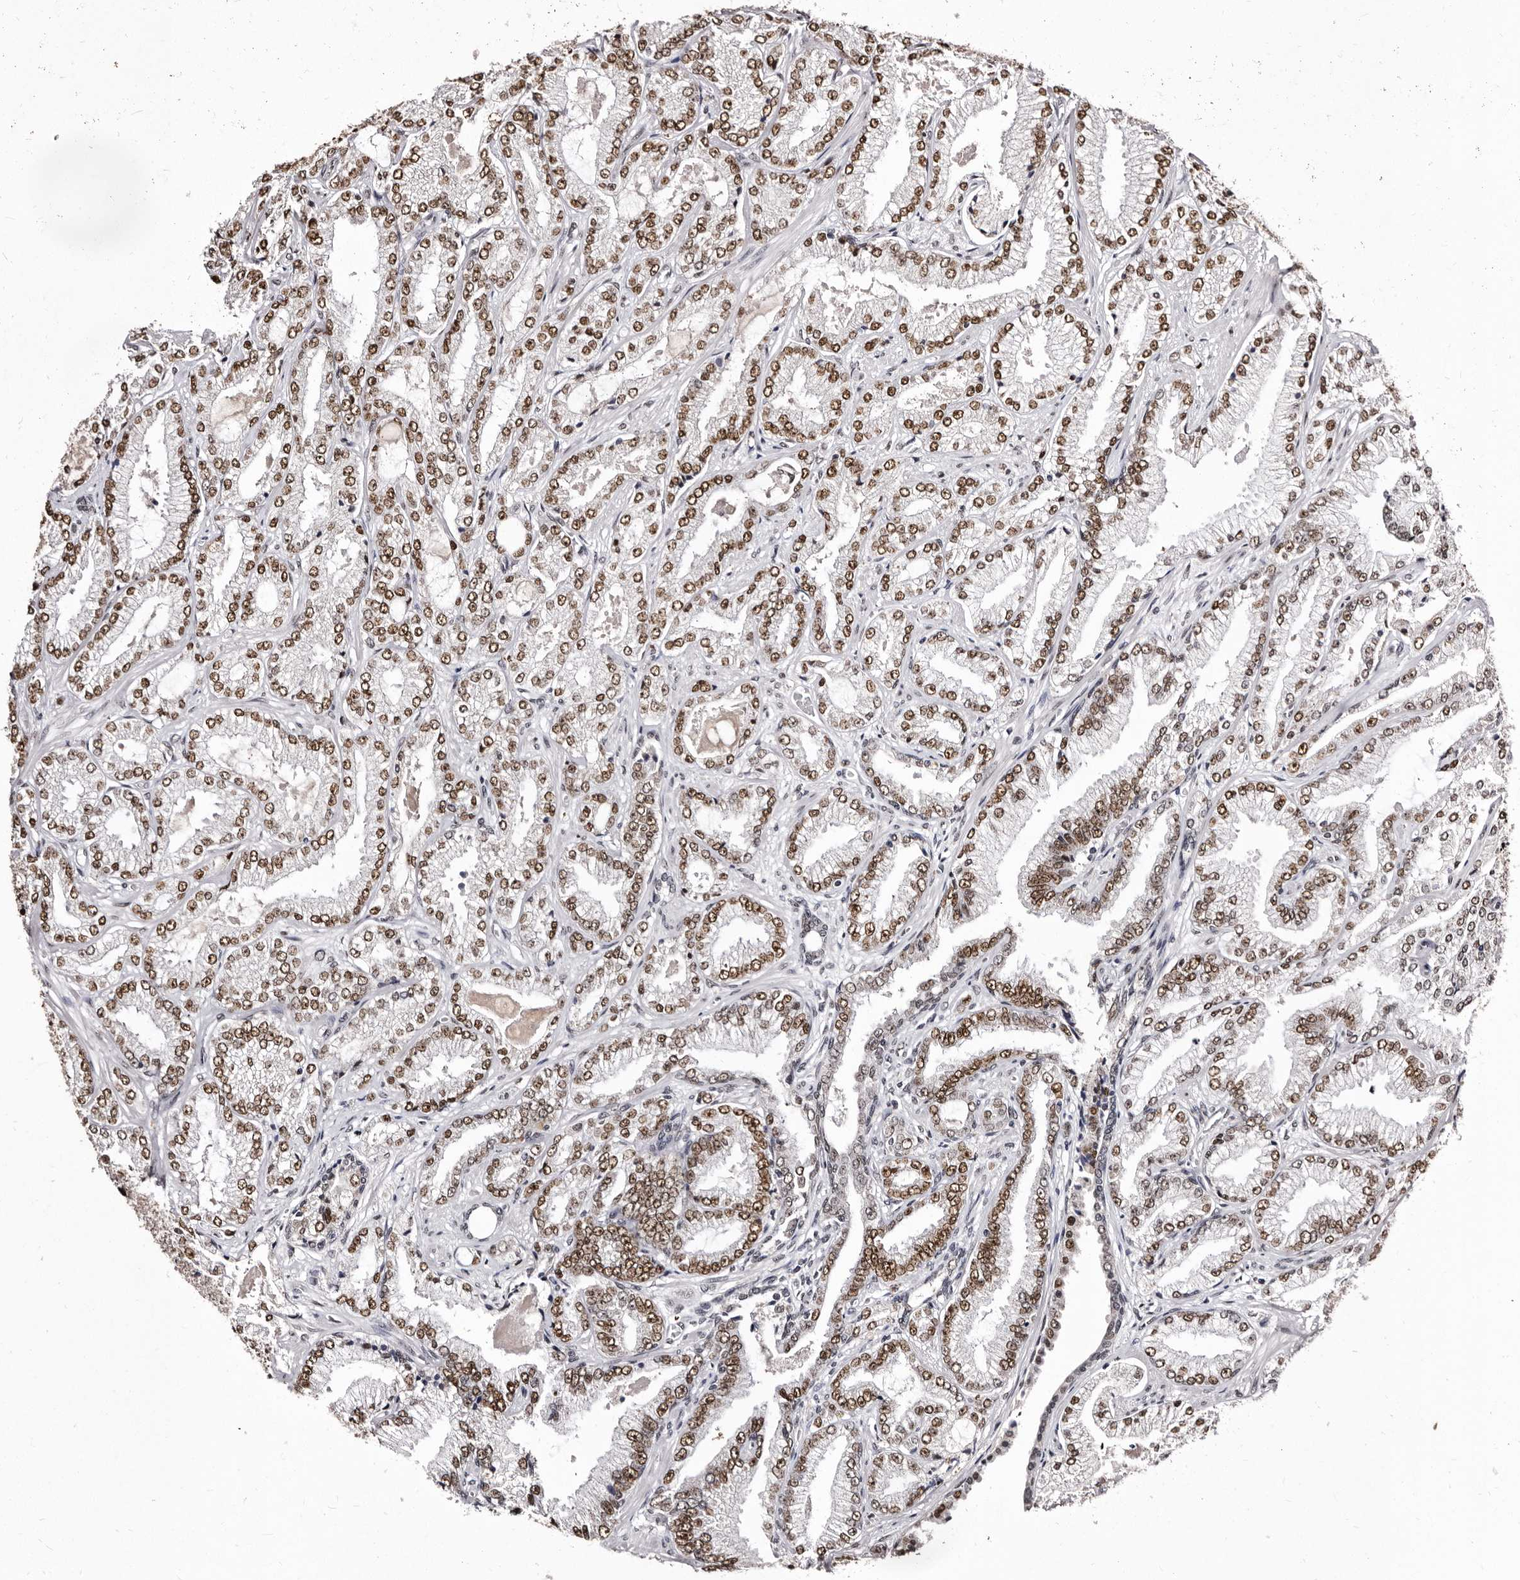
{"staining": {"intensity": "moderate", "quantity": ">75%", "location": "nuclear"}, "tissue": "prostate cancer", "cell_type": "Tumor cells", "image_type": "cancer", "snomed": [{"axis": "morphology", "description": "Adenocarcinoma, High grade"}, {"axis": "topography", "description": "Prostate"}], "caption": "About >75% of tumor cells in human prostate high-grade adenocarcinoma exhibit moderate nuclear protein positivity as visualized by brown immunohistochemical staining.", "gene": "ANAPC11", "patient": {"sex": "male", "age": 71}}